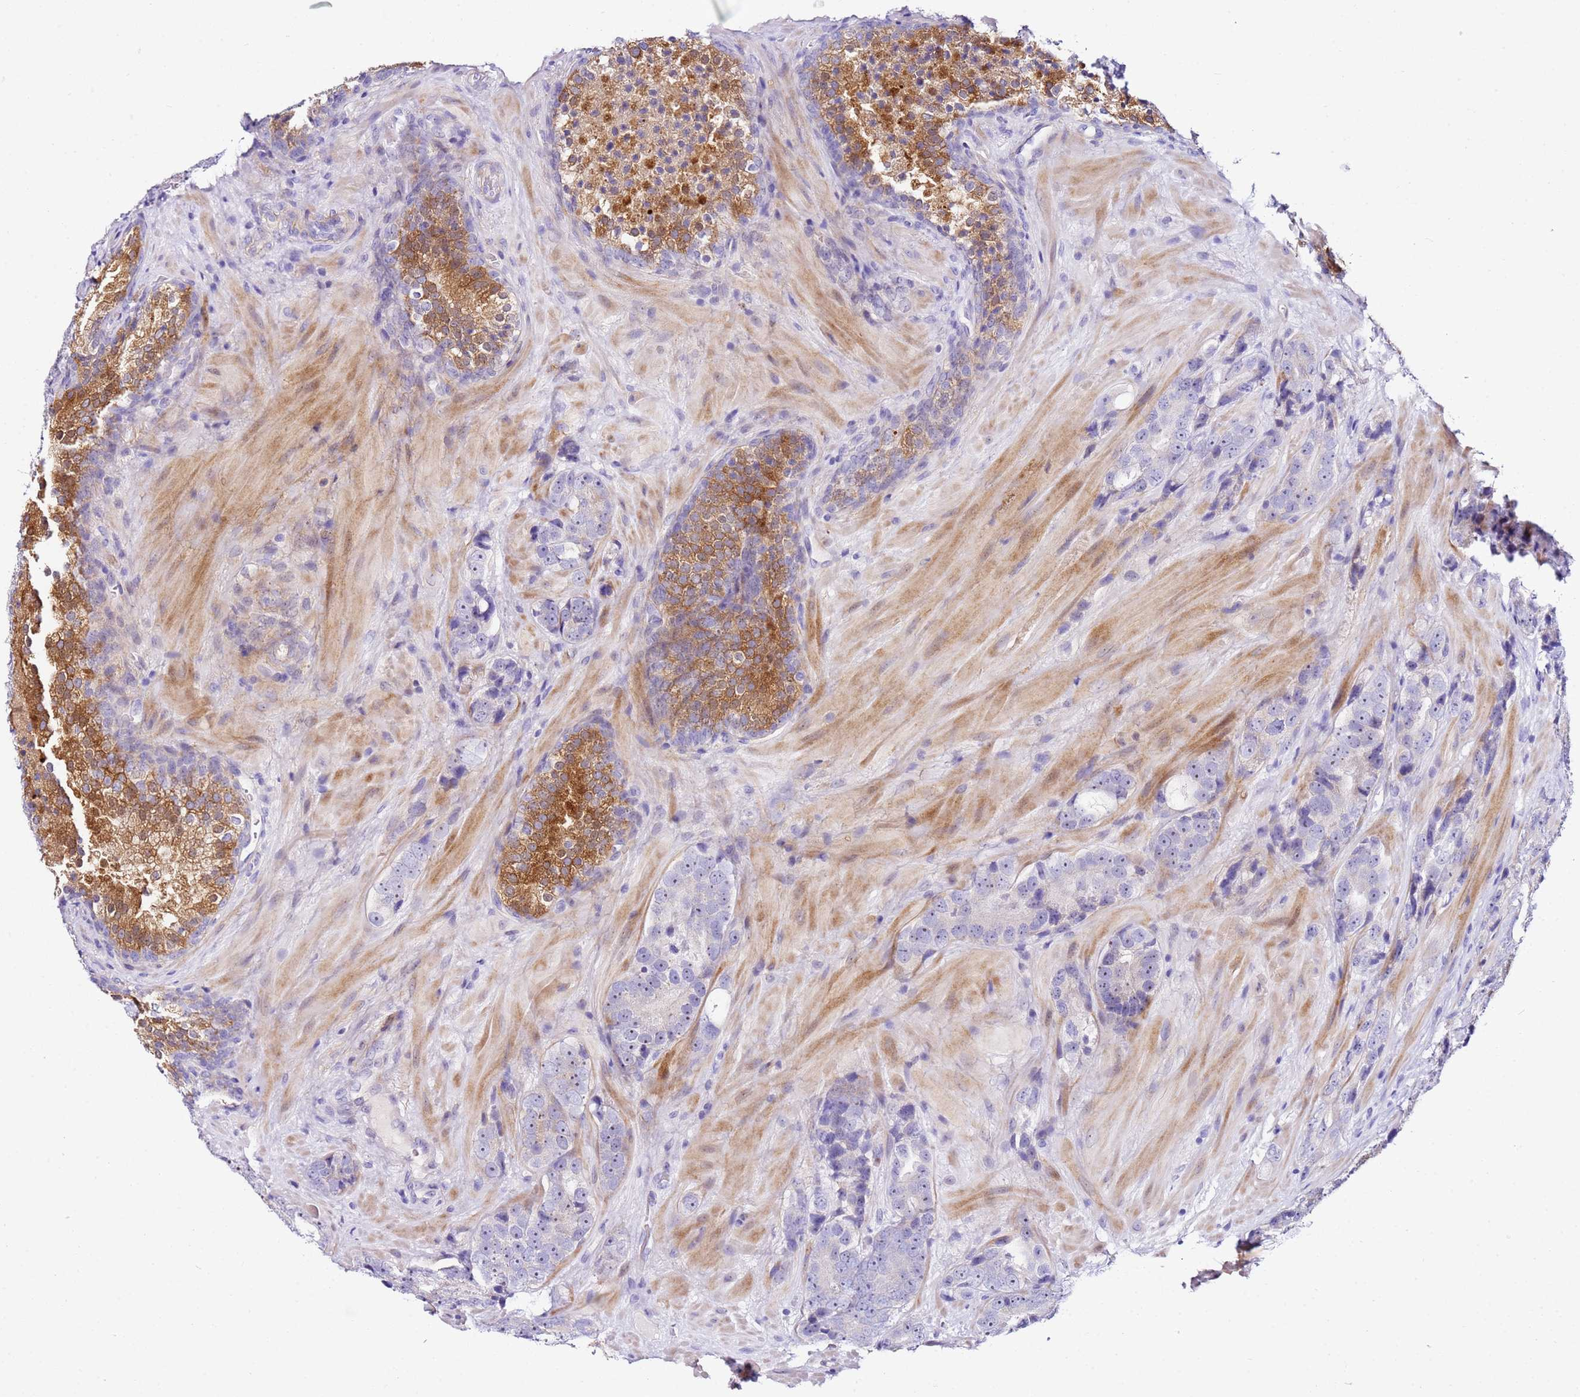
{"staining": {"intensity": "moderate", "quantity": "25%-75%", "location": "cytoplasmic/membranous,nuclear"}, "tissue": "prostate cancer", "cell_type": "Tumor cells", "image_type": "cancer", "snomed": [{"axis": "morphology", "description": "Adenocarcinoma, High grade"}, {"axis": "topography", "description": "Prostate"}], "caption": "Prostate cancer (high-grade adenocarcinoma) stained for a protein (brown) shows moderate cytoplasmic/membranous and nuclear positive staining in about 25%-75% of tumor cells.", "gene": "HGD", "patient": {"sex": "male", "age": 56}}